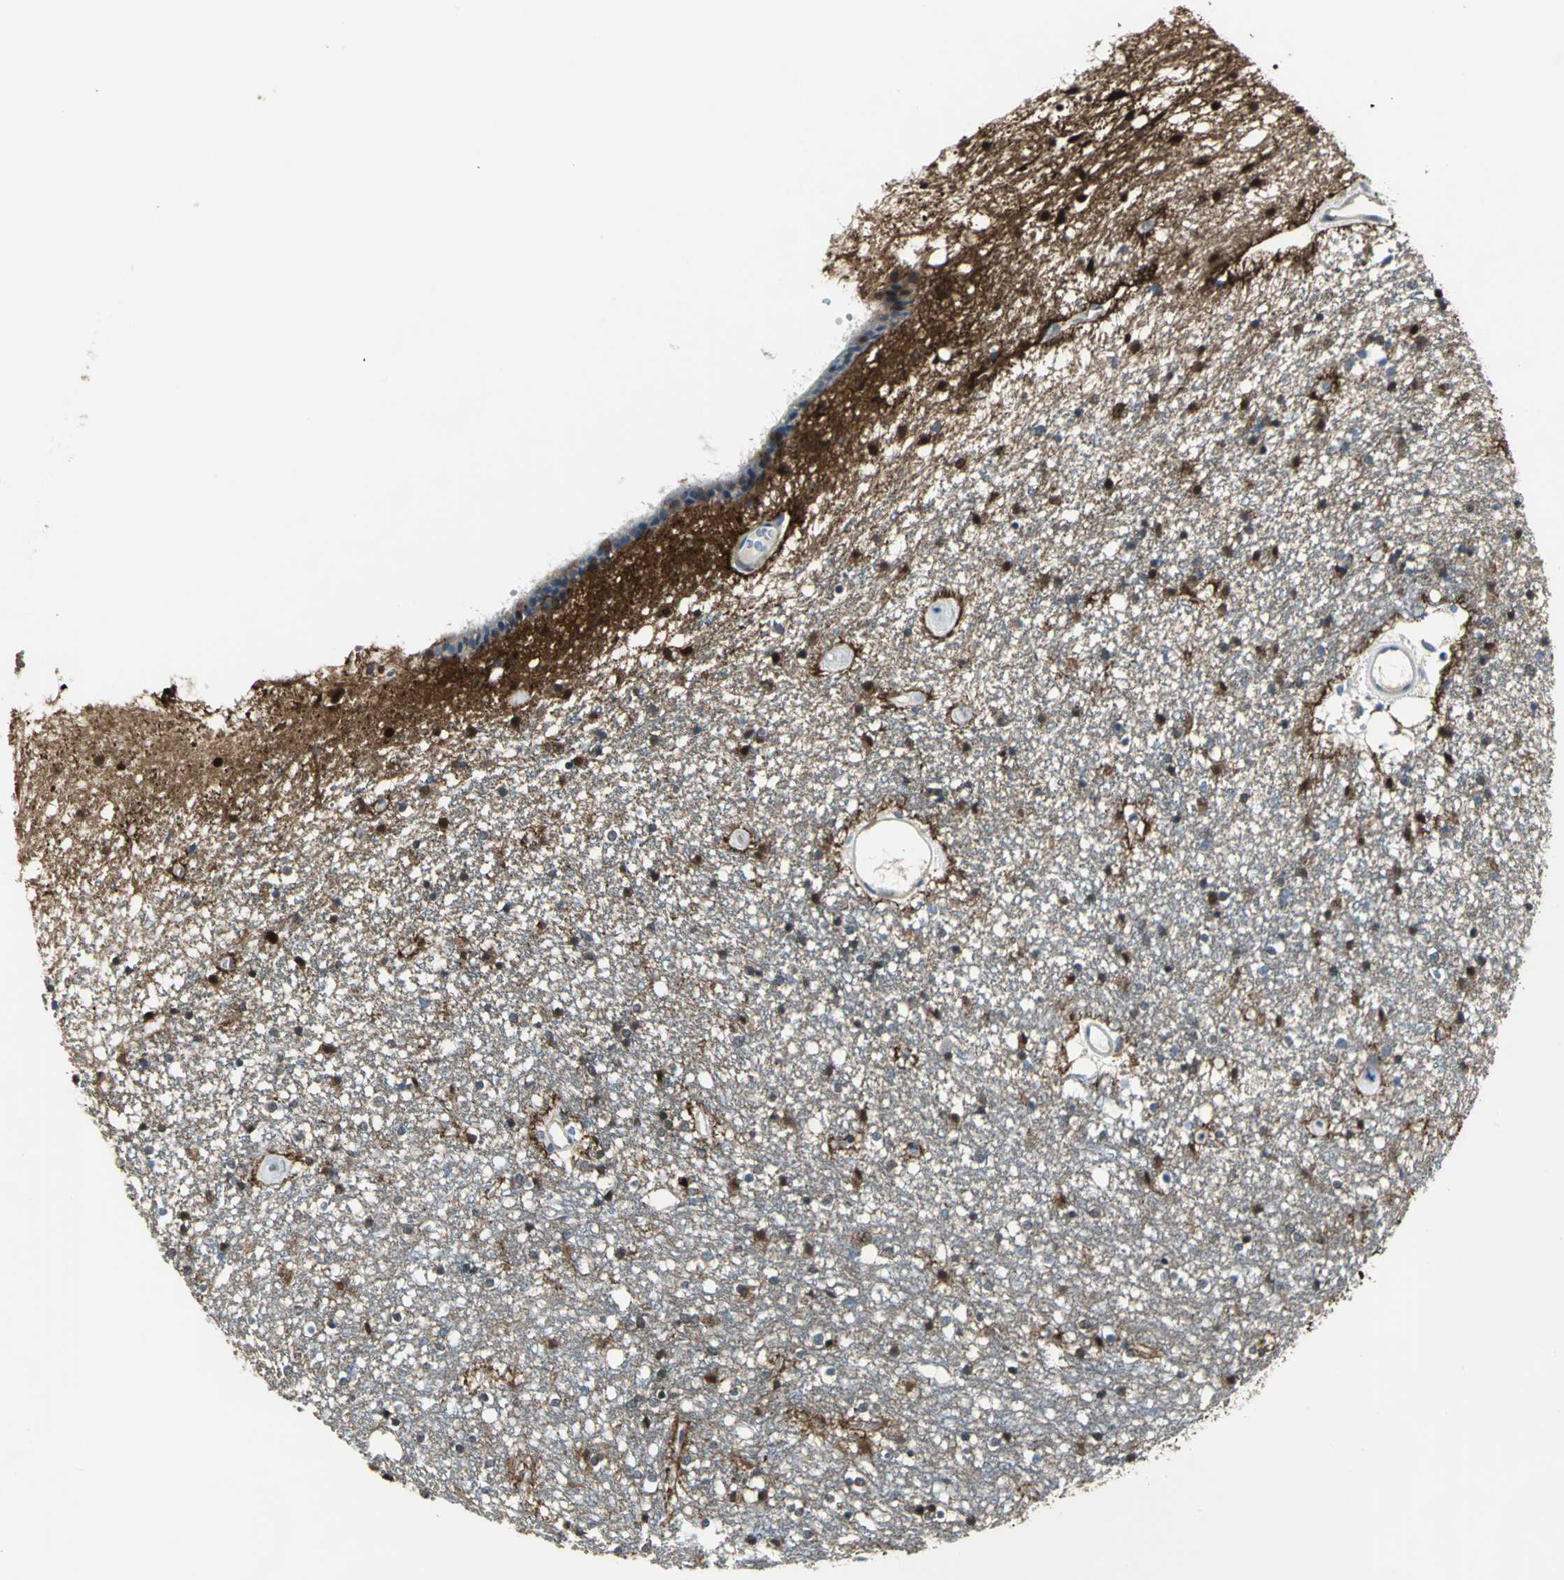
{"staining": {"intensity": "strong", "quantity": "25%-75%", "location": "cytoplasmic/membranous,nuclear"}, "tissue": "caudate", "cell_type": "Glial cells", "image_type": "normal", "snomed": [{"axis": "morphology", "description": "Normal tissue, NOS"}, {"axis": "topography", "description": "Lateral ventricle wall"}], "caption": "Strong cytoplasmic/membranous,nuclear protein staining is seen in about 25%-75% of glial cells in caudate. (Stains: DAB in brown, nuclei in blue, Microscopy: brightfield microscopy at high magnification).", "gene": "ENSG00000285130", "patient": {"sex": "female", "age": 54}}